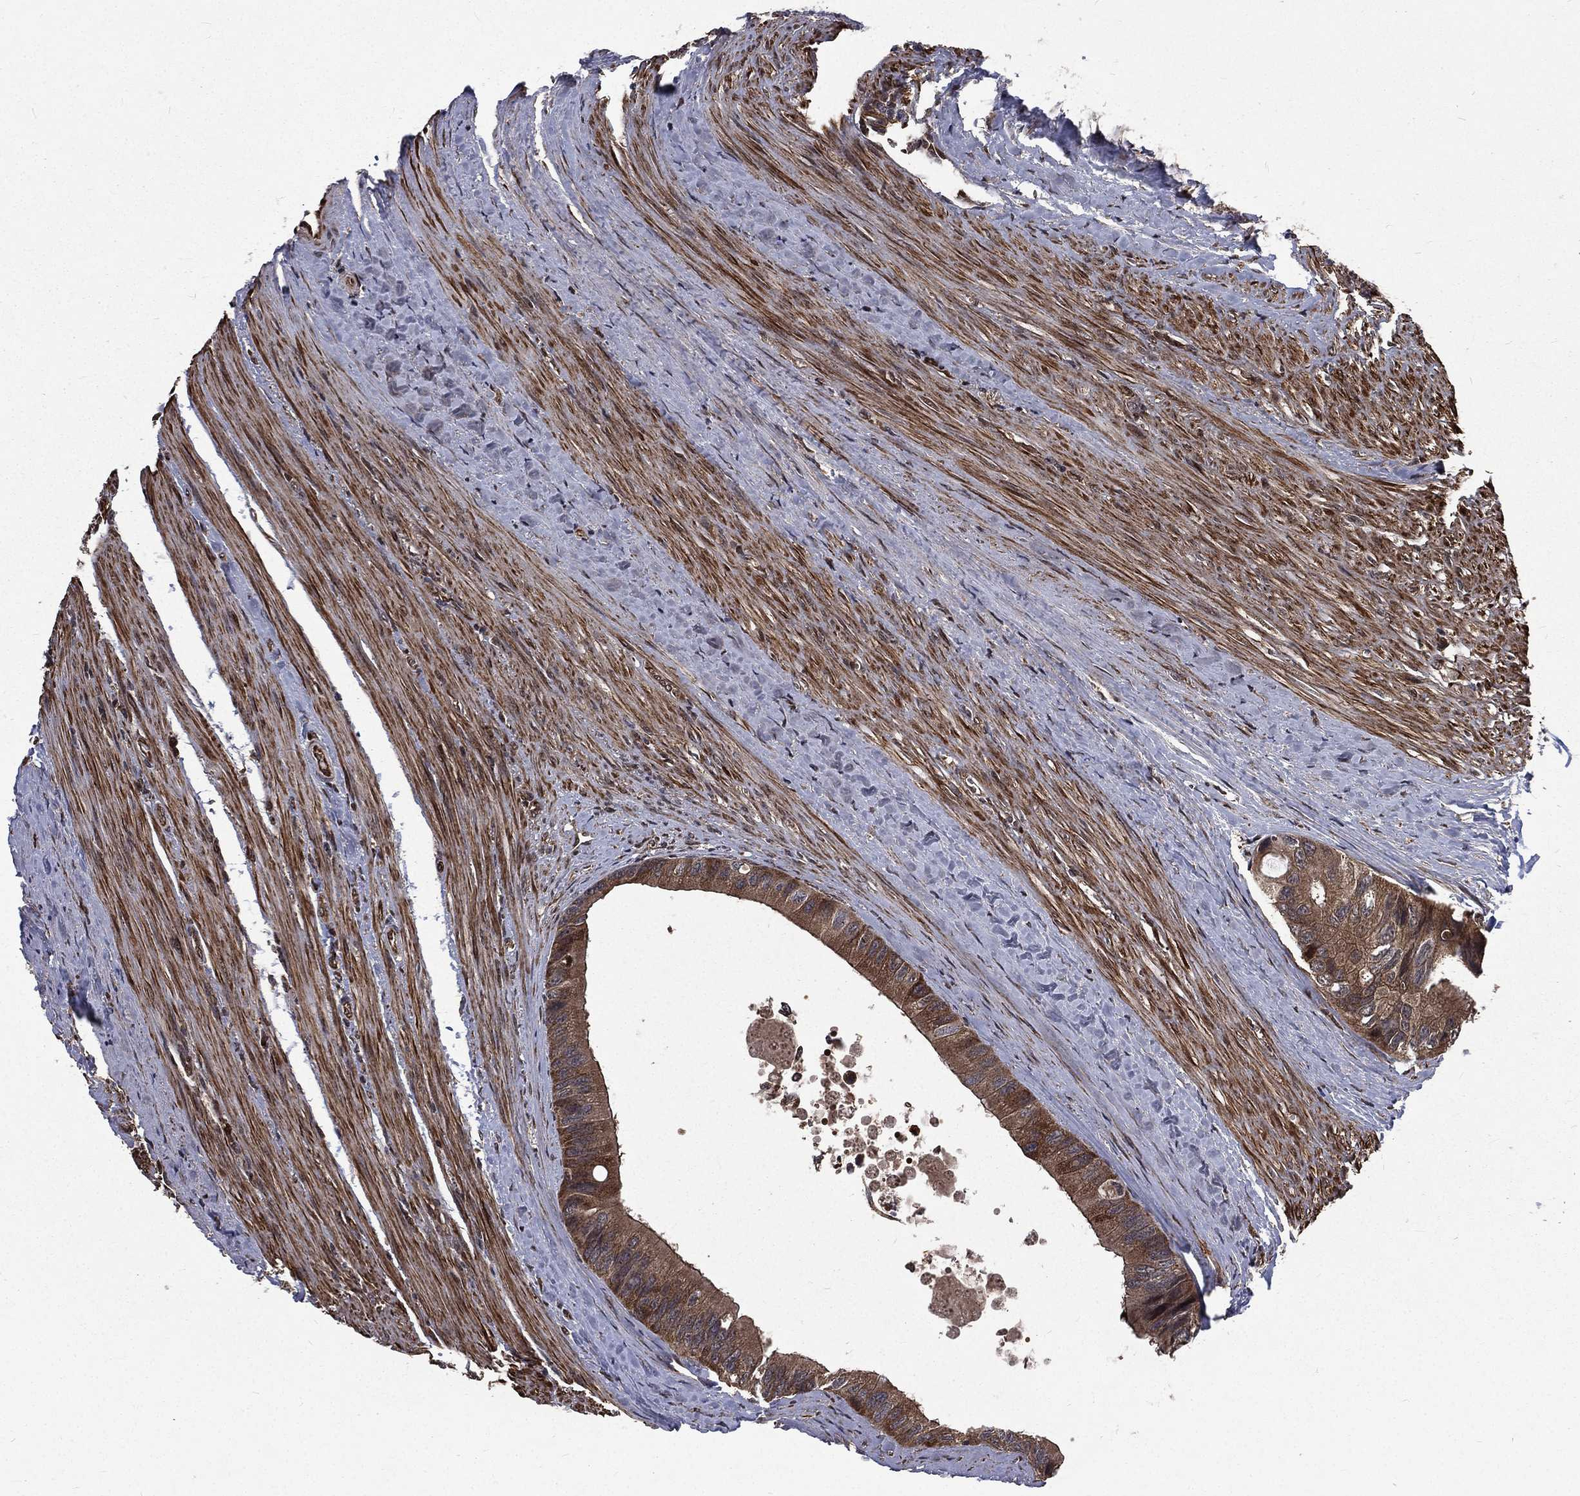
{"staining": {"intensity": "moderate", "quantity": ">75%", "location": "cytoplasmic/membranous"}, "tissue": "colorectal cancer", "cell_type": "Tumor cells", "image_type": "cancer", "snomed": [{"axis": "morphology", "description": "Normal tissue, NOS"}, {"axis": "morphology", "description": "Adenocarcinoma, NOS"}, {"axis": "topography", "description": "Colon"}], "caption": "IHC micrograph of human colorectal cancer (adenocarcinoma) stained for a protein (brown), which displays medium levels of moderate cytoplasmic/membranous expression in approximately >75% of tumor cells.", "gene": "LENG8", "patient": {"sex": "male", "age": 65}}